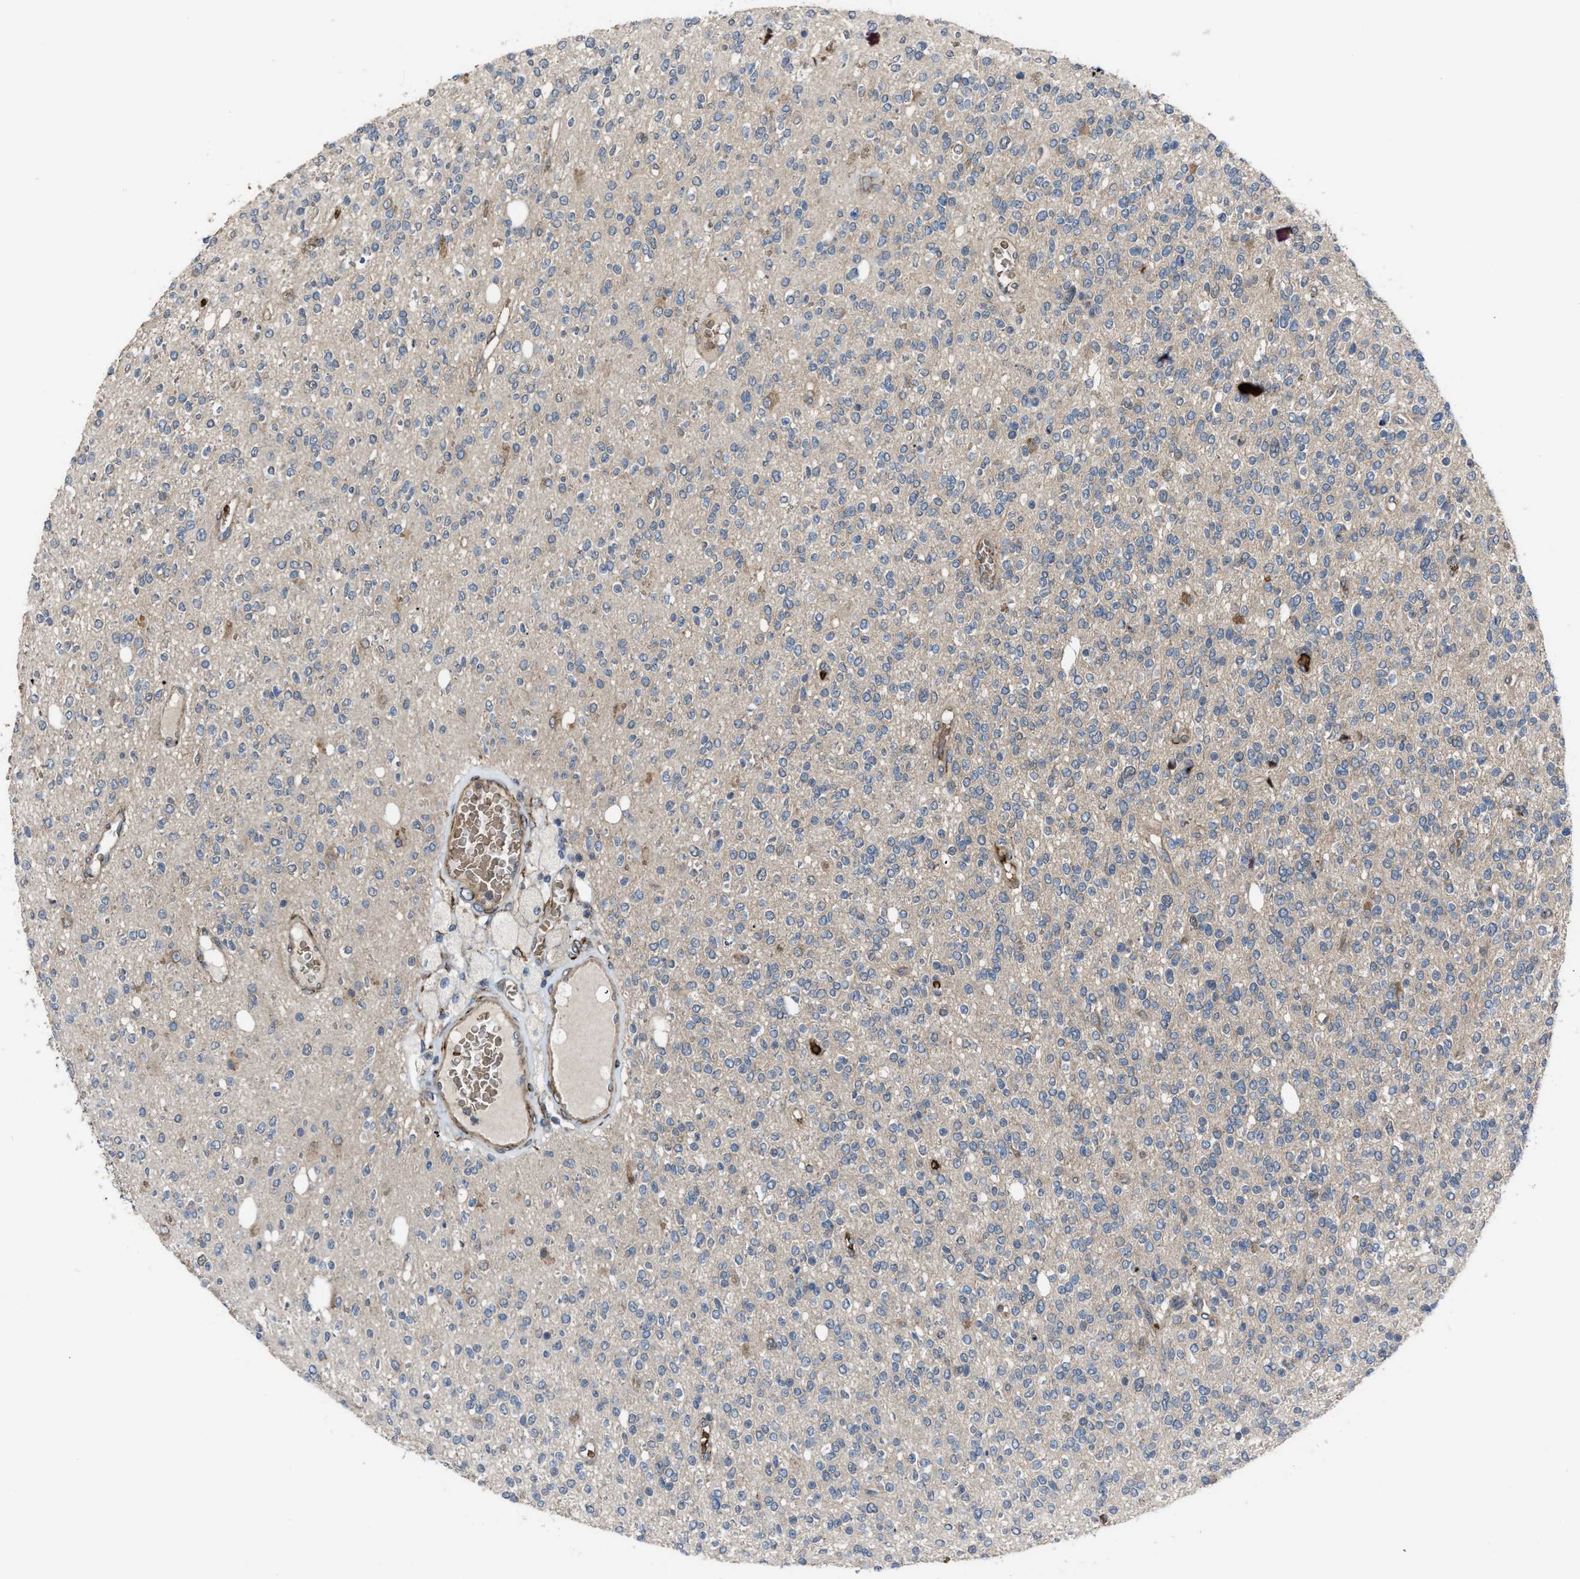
{"staining": {"intensity": "negative", "quantity": "none", "location": "none"}, "tissue": "glioma", "cell_type": "Tumor cells", "image_type": "cancer", "snomed": [{"axis": "morphology", "description": "Glioma, malignant, High grade"}, {"axis": "topography", "description": "Brain"}], "caption": "A photomicrograph of high-grade glioma (malignant) stained for a protein exhibits no brown staining in tumor cells.", "gene": "SELENOM", "patient": {"sex": "male", "age": 34}}